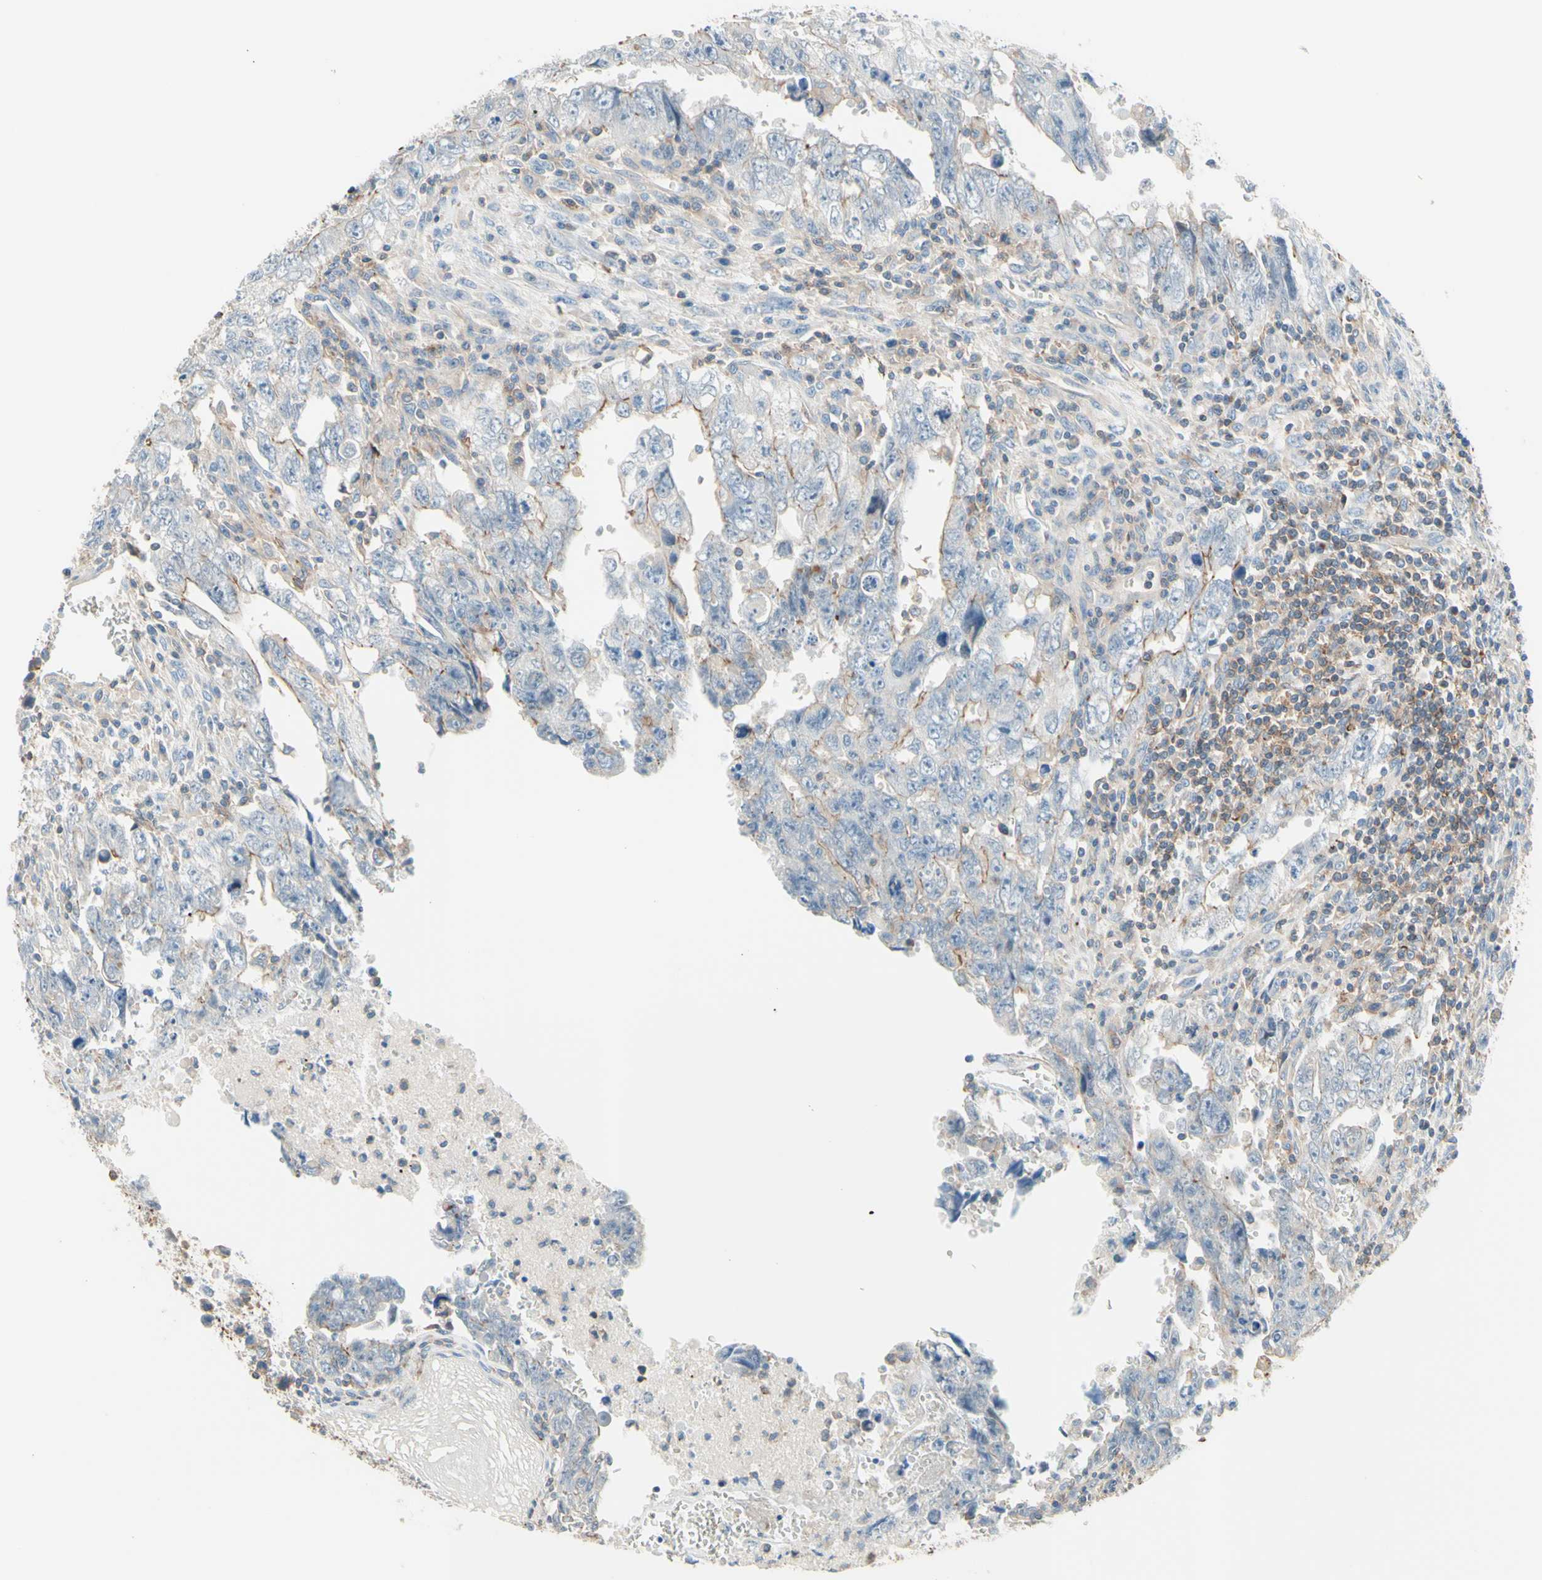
{"staining": {"intensity": "weak", "quantity": "<25%", "location": "cytoplasmic/membranous"}, "tissue": "testis cancer", "cell_type": "Tumor cells", "image_type": "cancer", "snomed": [{"axis": "morphology", "description": "Carcinoma, Embryonal, NOS"}, {"axis": "topography", "description": "Testis"}], "caption": "Tumor cells are negative for brown protein staining in embryonal carcinoma (testis).", "gene": "SEMA4C", "patient": {"sex": "male", "age": 28}}